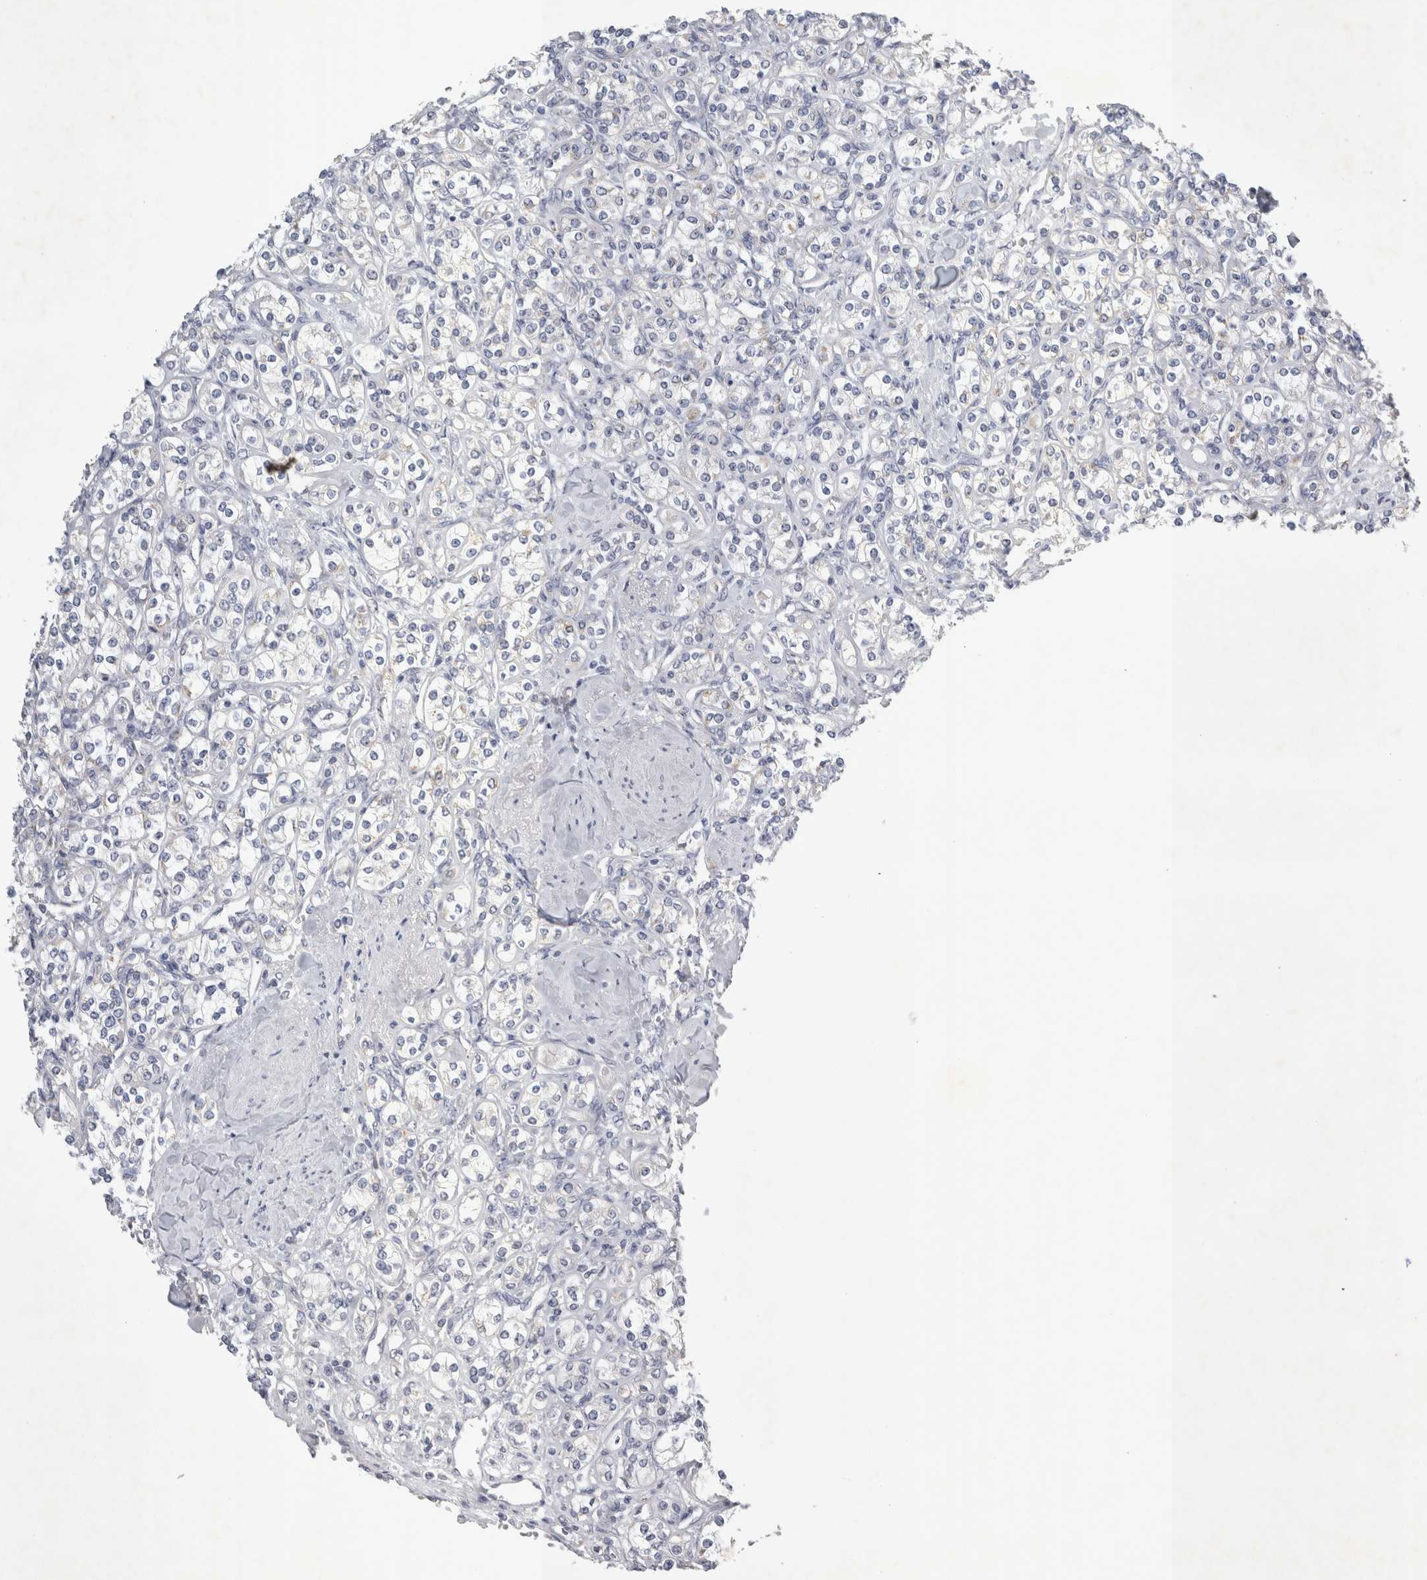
{"staining": {"intensity": "negative", "quantity": "none", "location": "none"}, "tissue": "renal cancer", "cell_type": "Tumor cells", "image_type": "cancer", "snomed": [{"axis": "morphology", "description": "Adenocarcinoma, NOS"}, {"axis": "topography", "description": "Kidney"}], "caption": "There is no significant expression in tumor cells of renal cancer. (Stains: DAB immunohistochemistry (IHC) with hematoxylin counter stain, Microscopy: brightfield microscopy at high magnification).", "gene": "FXYD7", "patient": {"sex": "male", "age": 77}}